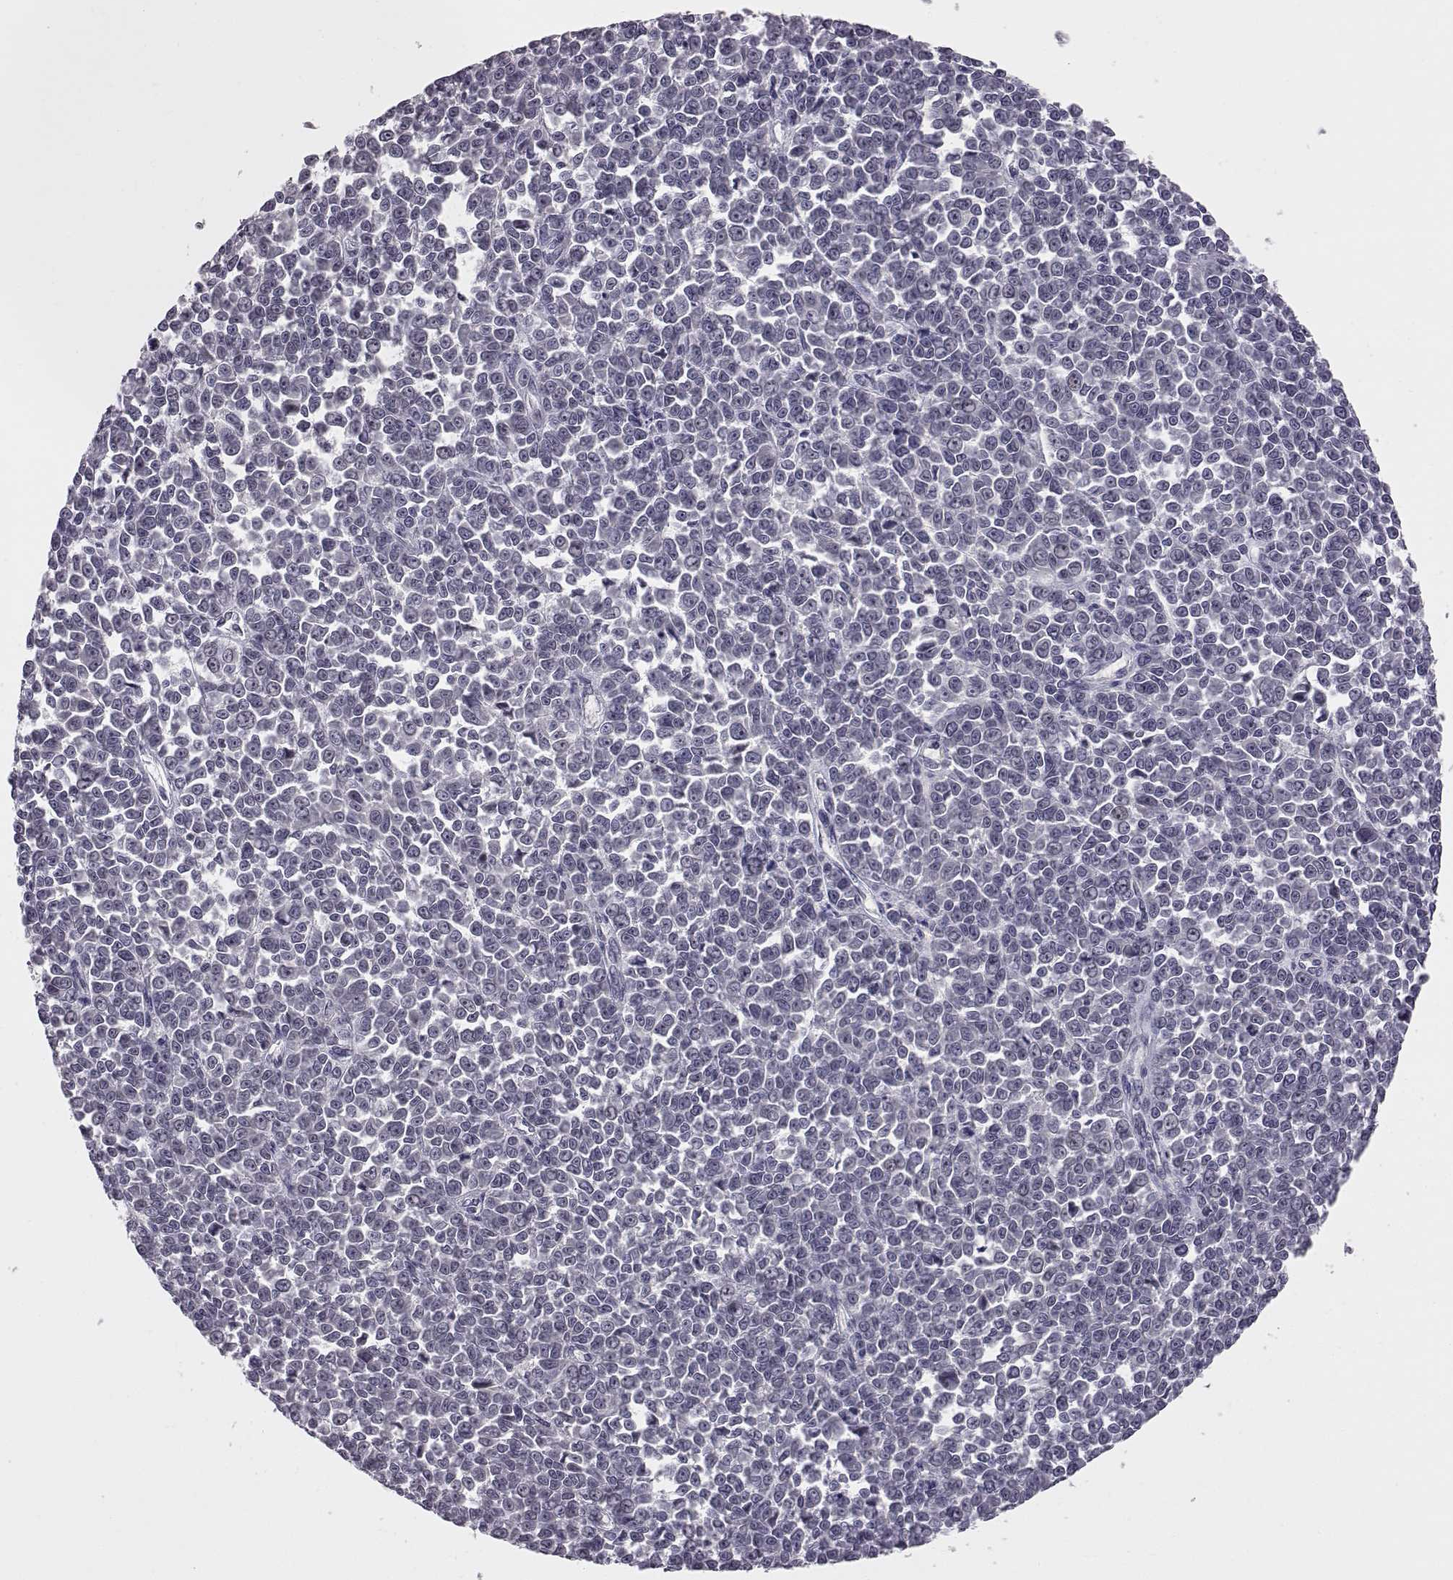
{"staining": {"intensity": "negative", "quantity": "none", "location": "none"}, "tissue": "melanoma", "cell_type": "Tumor cells", "image_type": "cancer", "snomed": [{"axis": "morphology", "description": "Malignant melanoma, NOS"}, {"axis": "topography", "description": "Skin"}], "caption": "DAB (3,3'-diaminobenzidine) immunohistochemical staining of malignant melanoma displays no significant staining in tumor cells.", "gene": "C10orf62", "patient": {"sex": "female", "age": 95}}